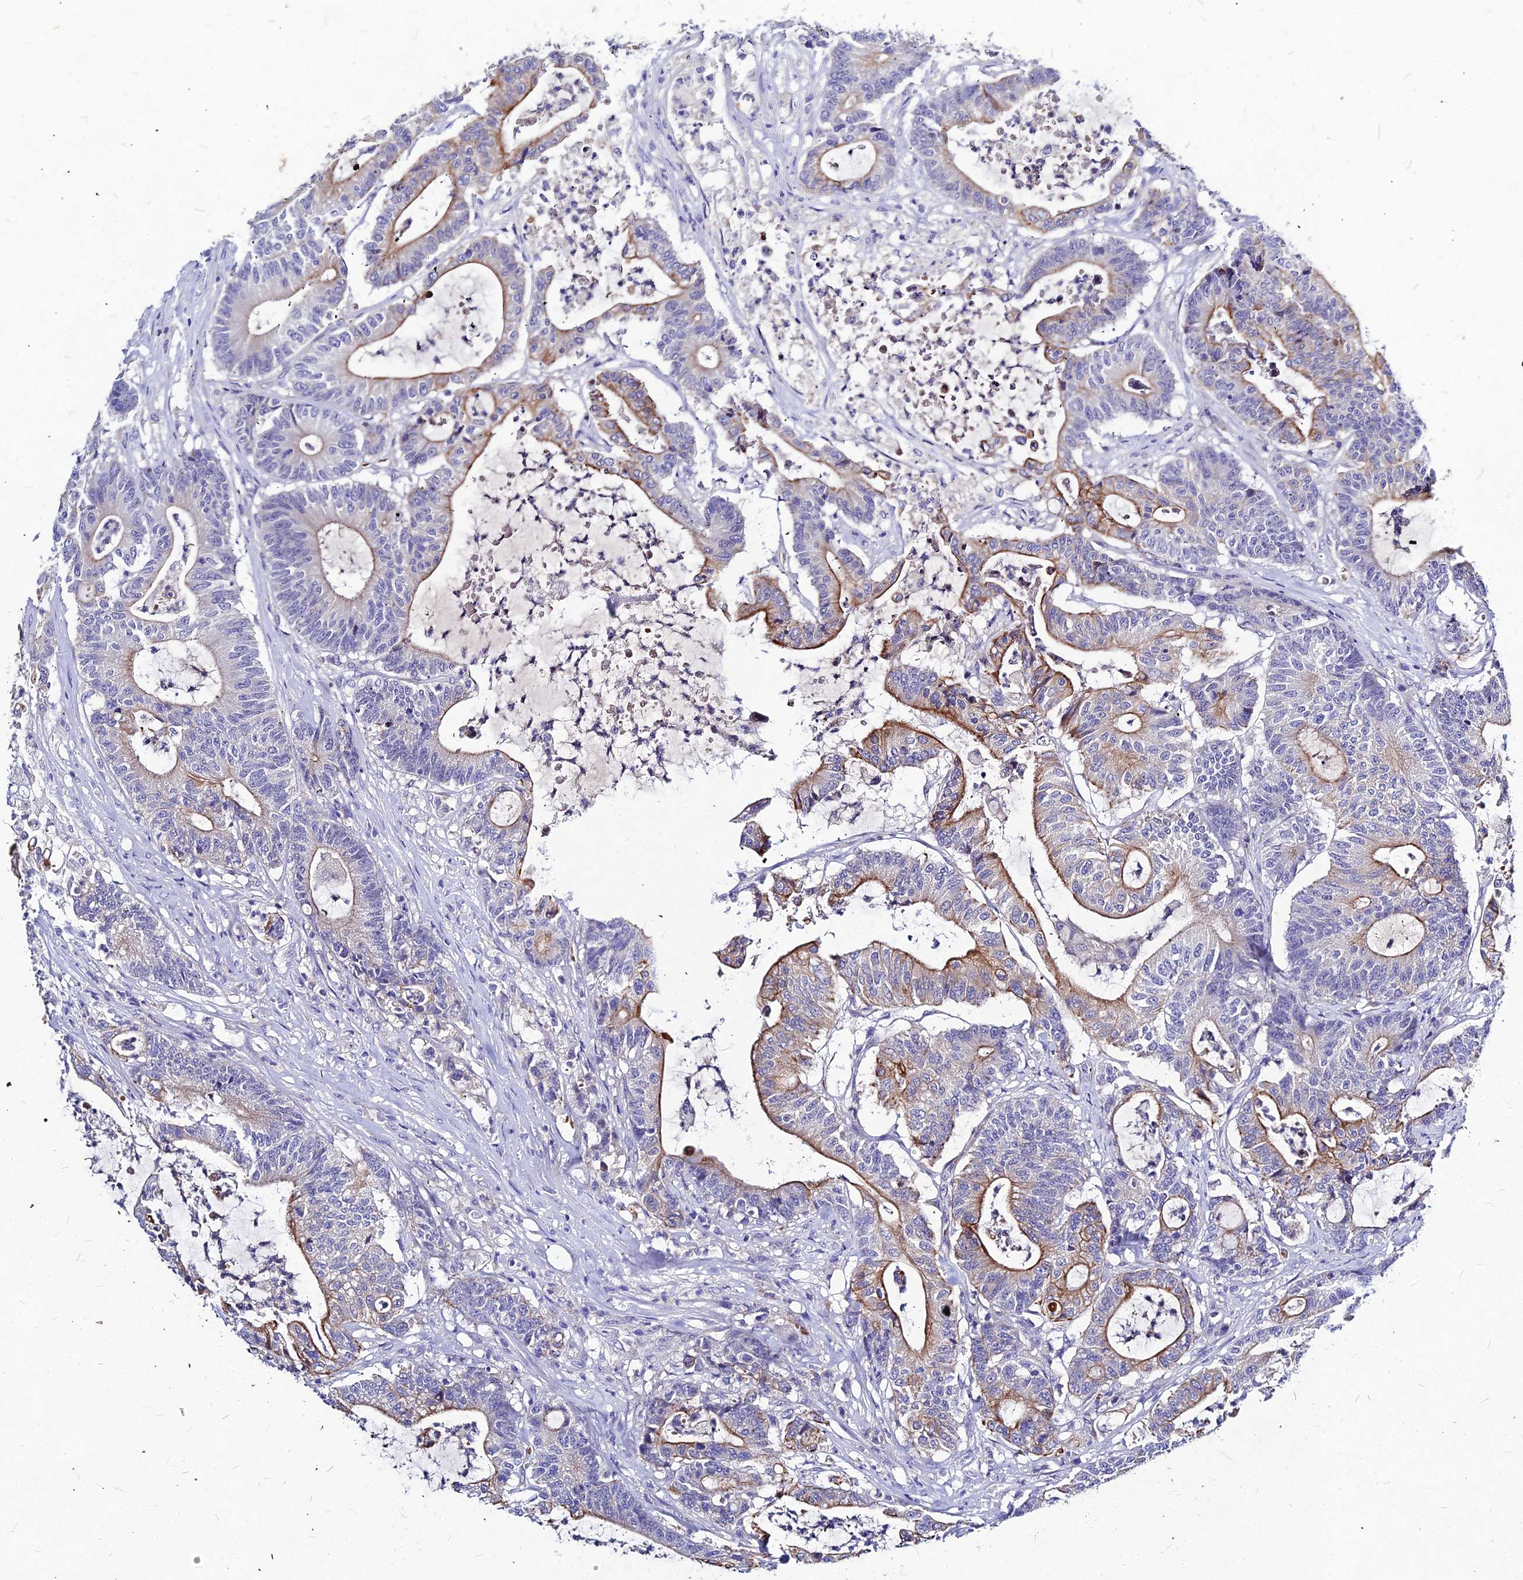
{"staining": {"intensity": "moderate", "quantity": ">75%", "location": "cytoplasmic/membranous"}, "tissue": "colorectal cancer", "cell_type": "Tumor cells", "image_type": "cancer", "snomed": [{"axis": "morphology", "description": "Adenocarcinoma, NOS"}, {"axis": "topography", "description": "Colon"}], "caption": "Tumor cells exhibit medium levels of moderate cytoplasmic/membranous expression in approximately >75% of cells in adenocarcinoma (colorectal).", "gene": "DMRTA1", "patient": {"sex": "female", "age": 84}}